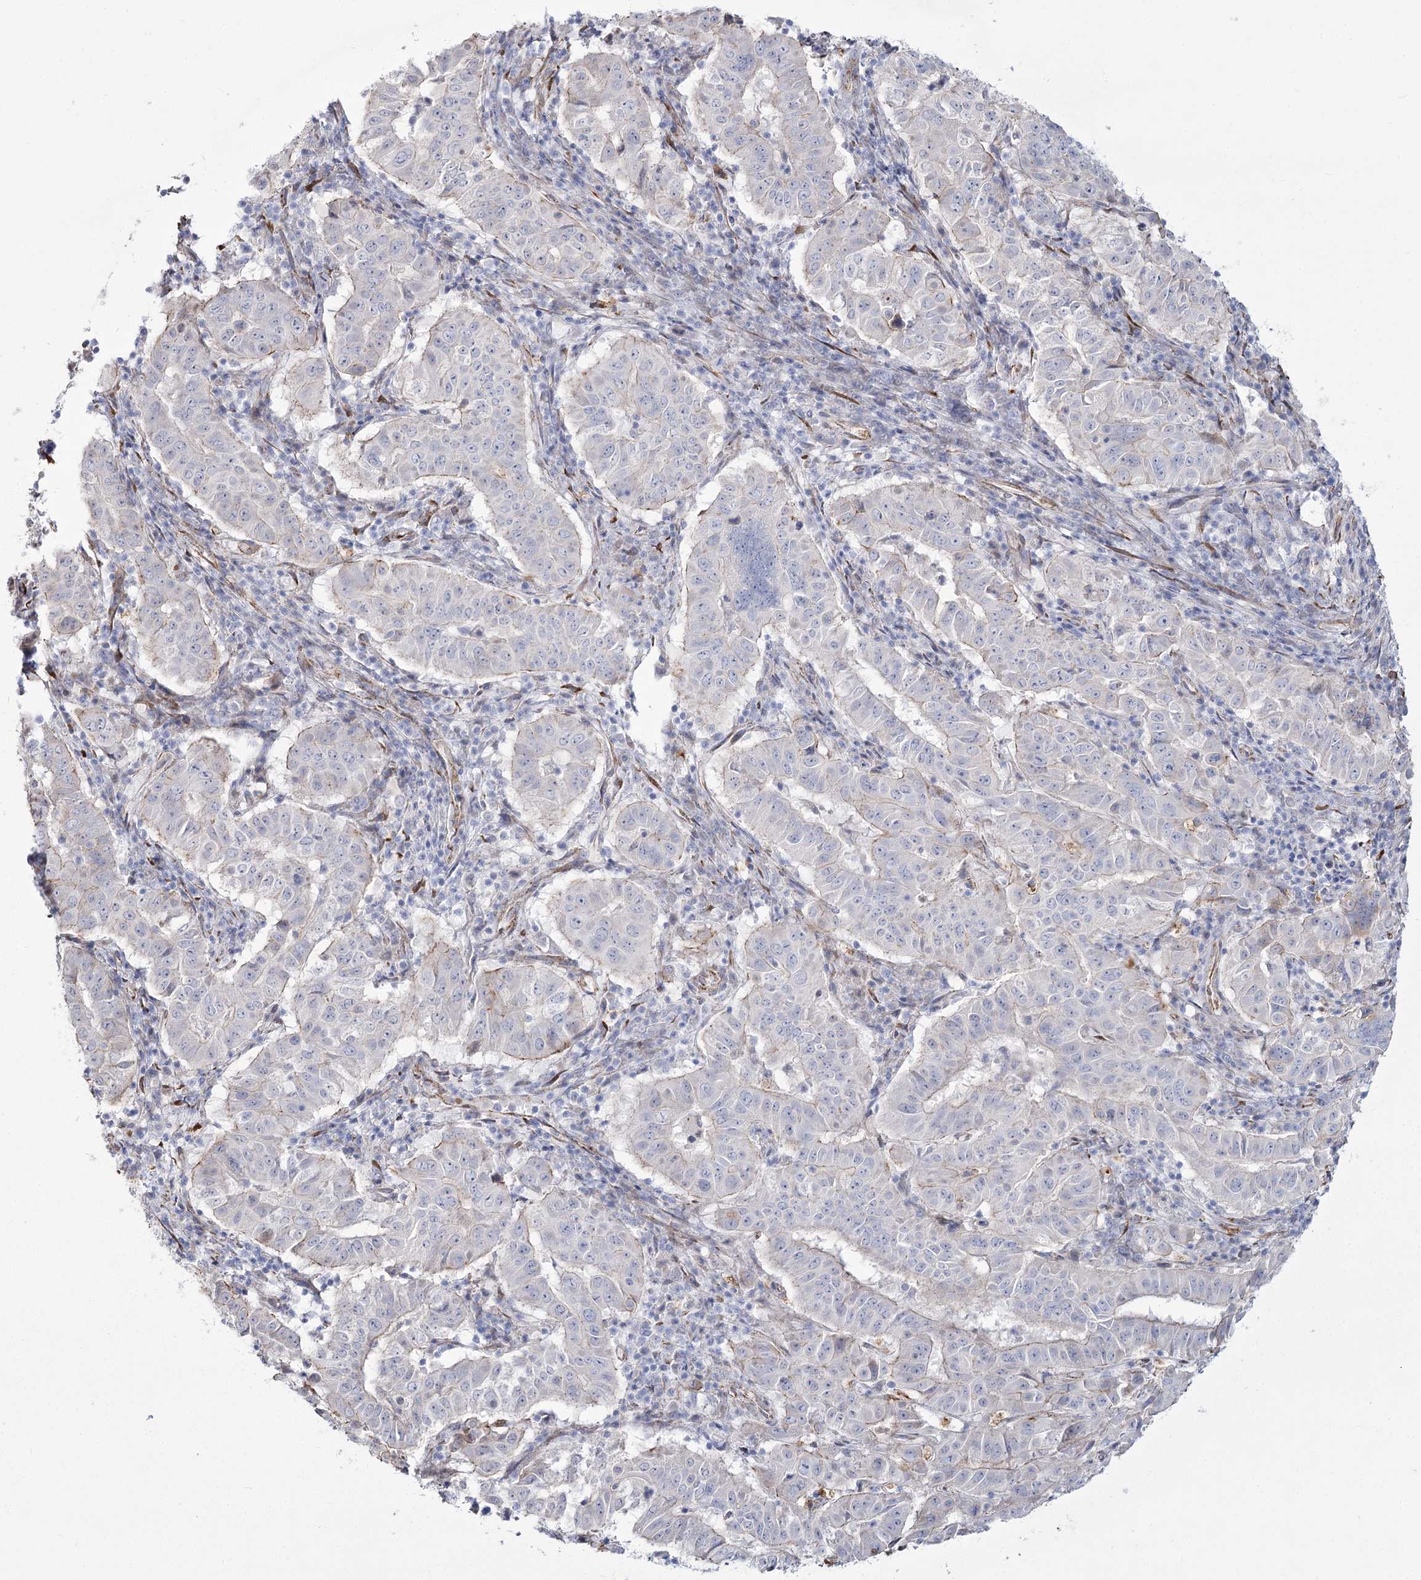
{"staining": {"intensity": "negative", "quantity": "none", "location": "none"}, "tissue": "pancreatic cancer", "cell_type": "Tumor cells", "image_type": "cancer", "snomed": [{"axis": "morphology", "description": "Adenocarcinoma, NOS"}, {"axis": "topography", "description": "Pancreas"}], "caption": "A photomicrograph of pancreatic cancer (adenocarcinoma) stained for a protein reveals no brown staining in tumor cells.", "gene": "ME3", "patient": {"sex": "male", "age": 63}}